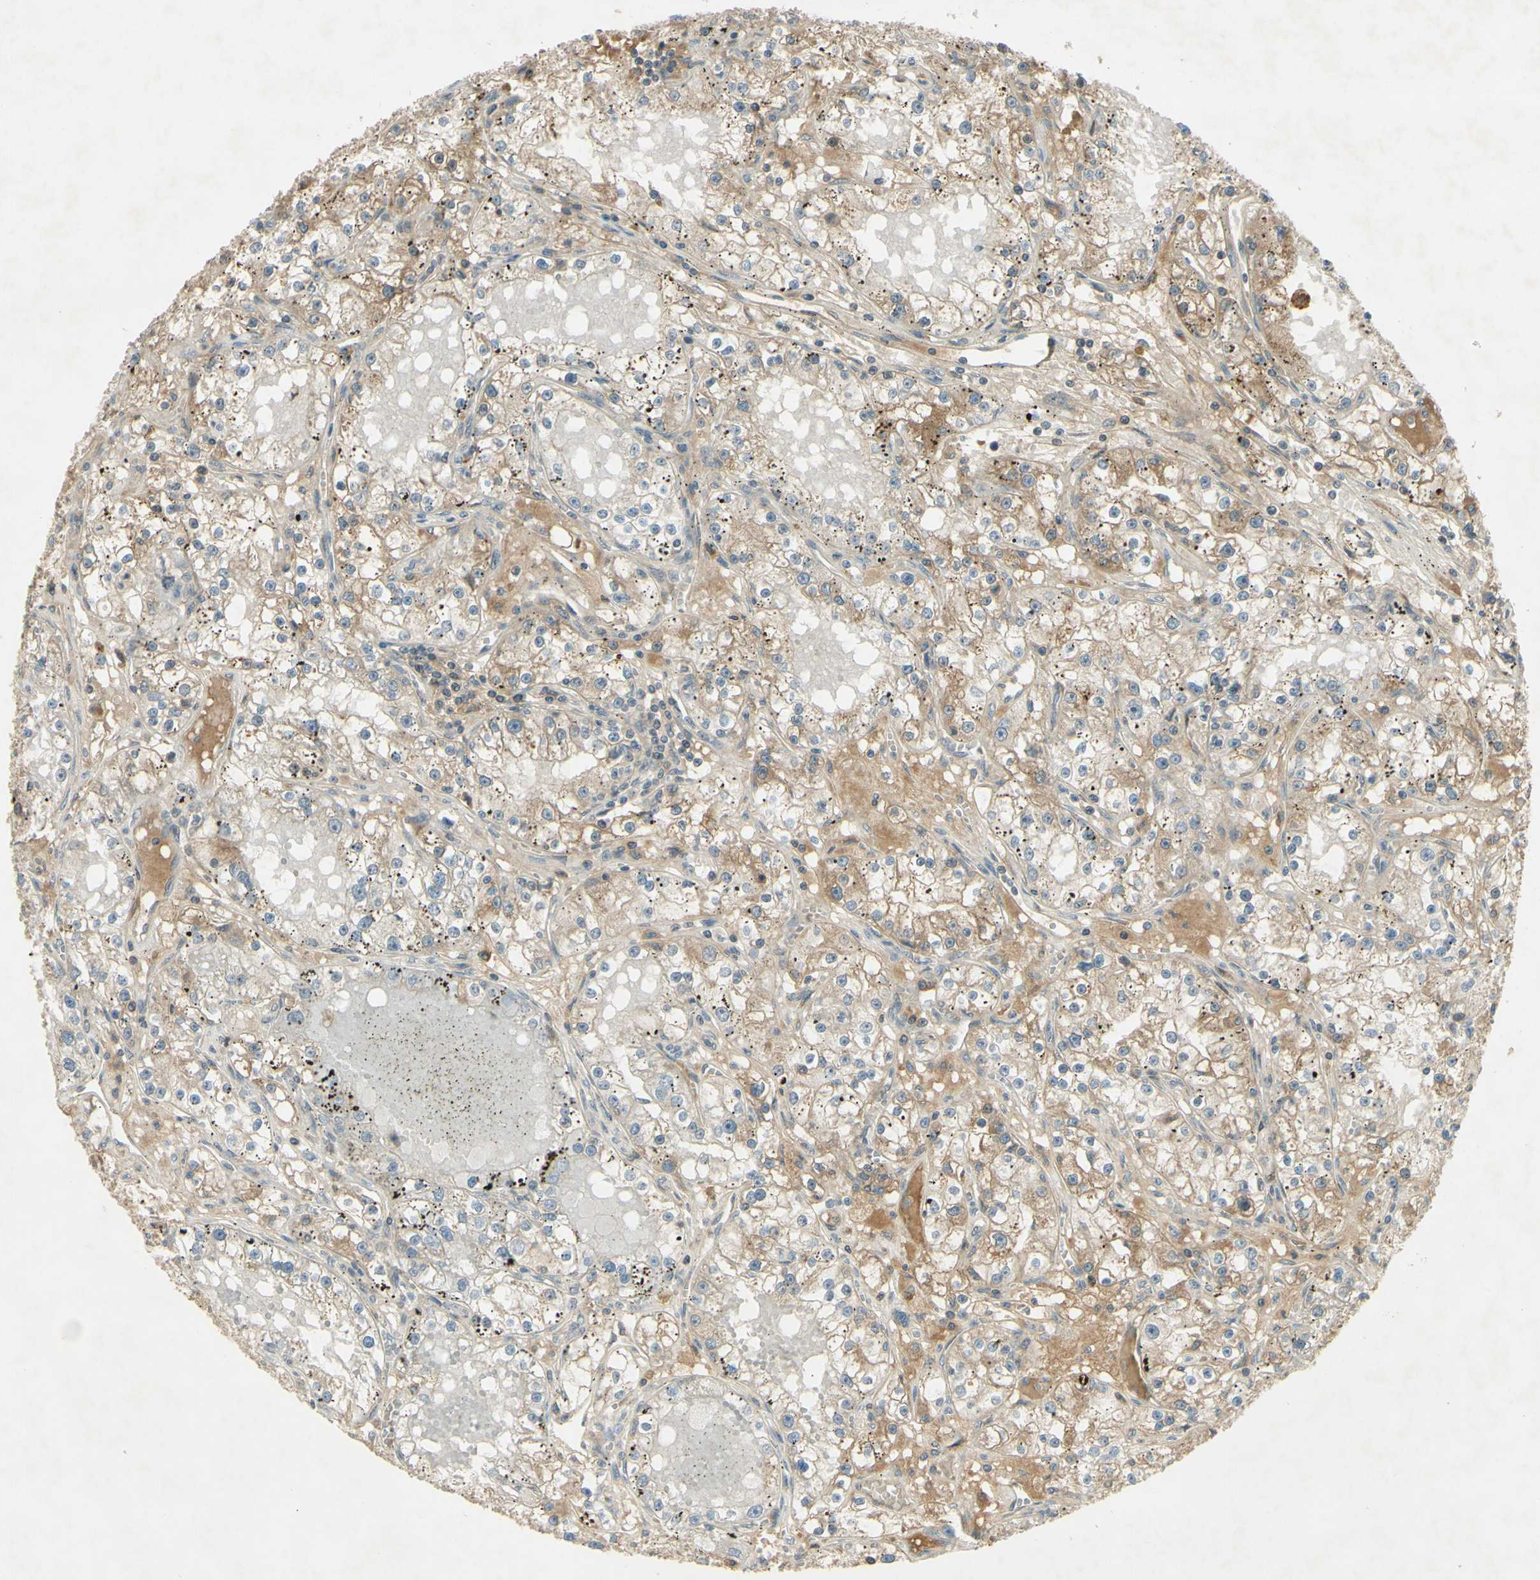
{"staining": {"intensity": "weak", "quantity": "25%-75%", "location": "cytoplasmic/membranous"}, "tissue": "renal cancer", "cell_type": "Tumor cells", "image_type": "cancer", "snomed": [{"axis": "morphology", "description": "Adenocarcinoma, NOS"}, {"axis": "topography", "description": "Kidney"}], "caption": "Protein expression analysis of human renal cancer reveals weak cytoplasmic/membranous positivity in approximately 25%-75% of tumor cells. (Brightfield microscopy of DAB IHC at high magnification).", "gene": "RAD18", "patient": {"sex": "male", "age": 56}}